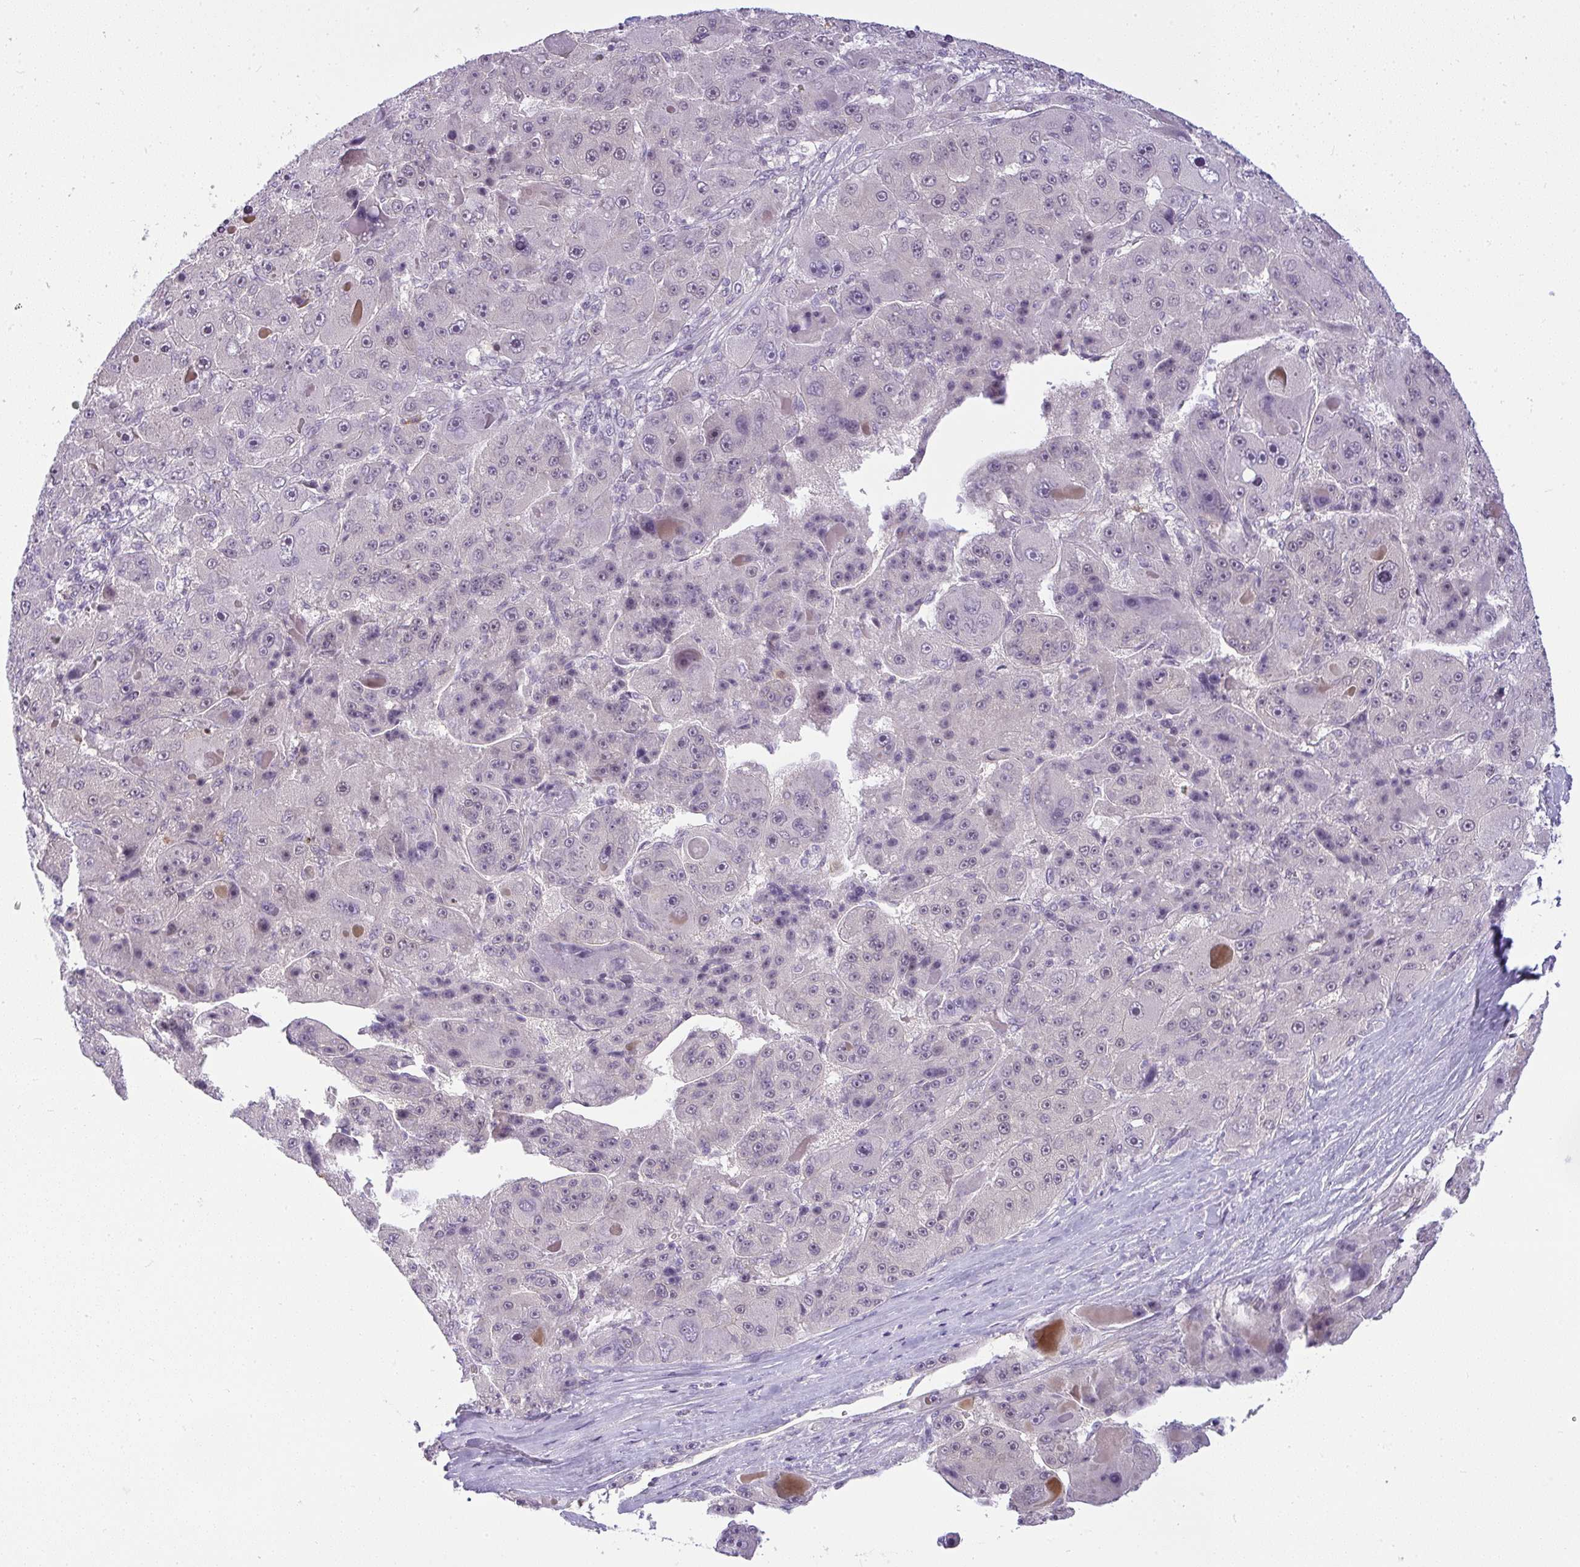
{"staining": {"intensity": "negative", "quantity": "none", "location": "none"}, "tissue": "liver cancer", "cell_type": "Tumor cells", "image_type": "cancer", "snomed": [{"axis": "morphology", "description": "Carcinoma, Hepatocellular, NOS"}, {"axis": "topography", "description": "Liver"}], "caption": "The photomicrograph exhibits no significant expression in tumor cells of liver cancer. Nuclei are stained in blue.", "gene": "DZIP1", "patient": {"sex": "male", "age": 76}}